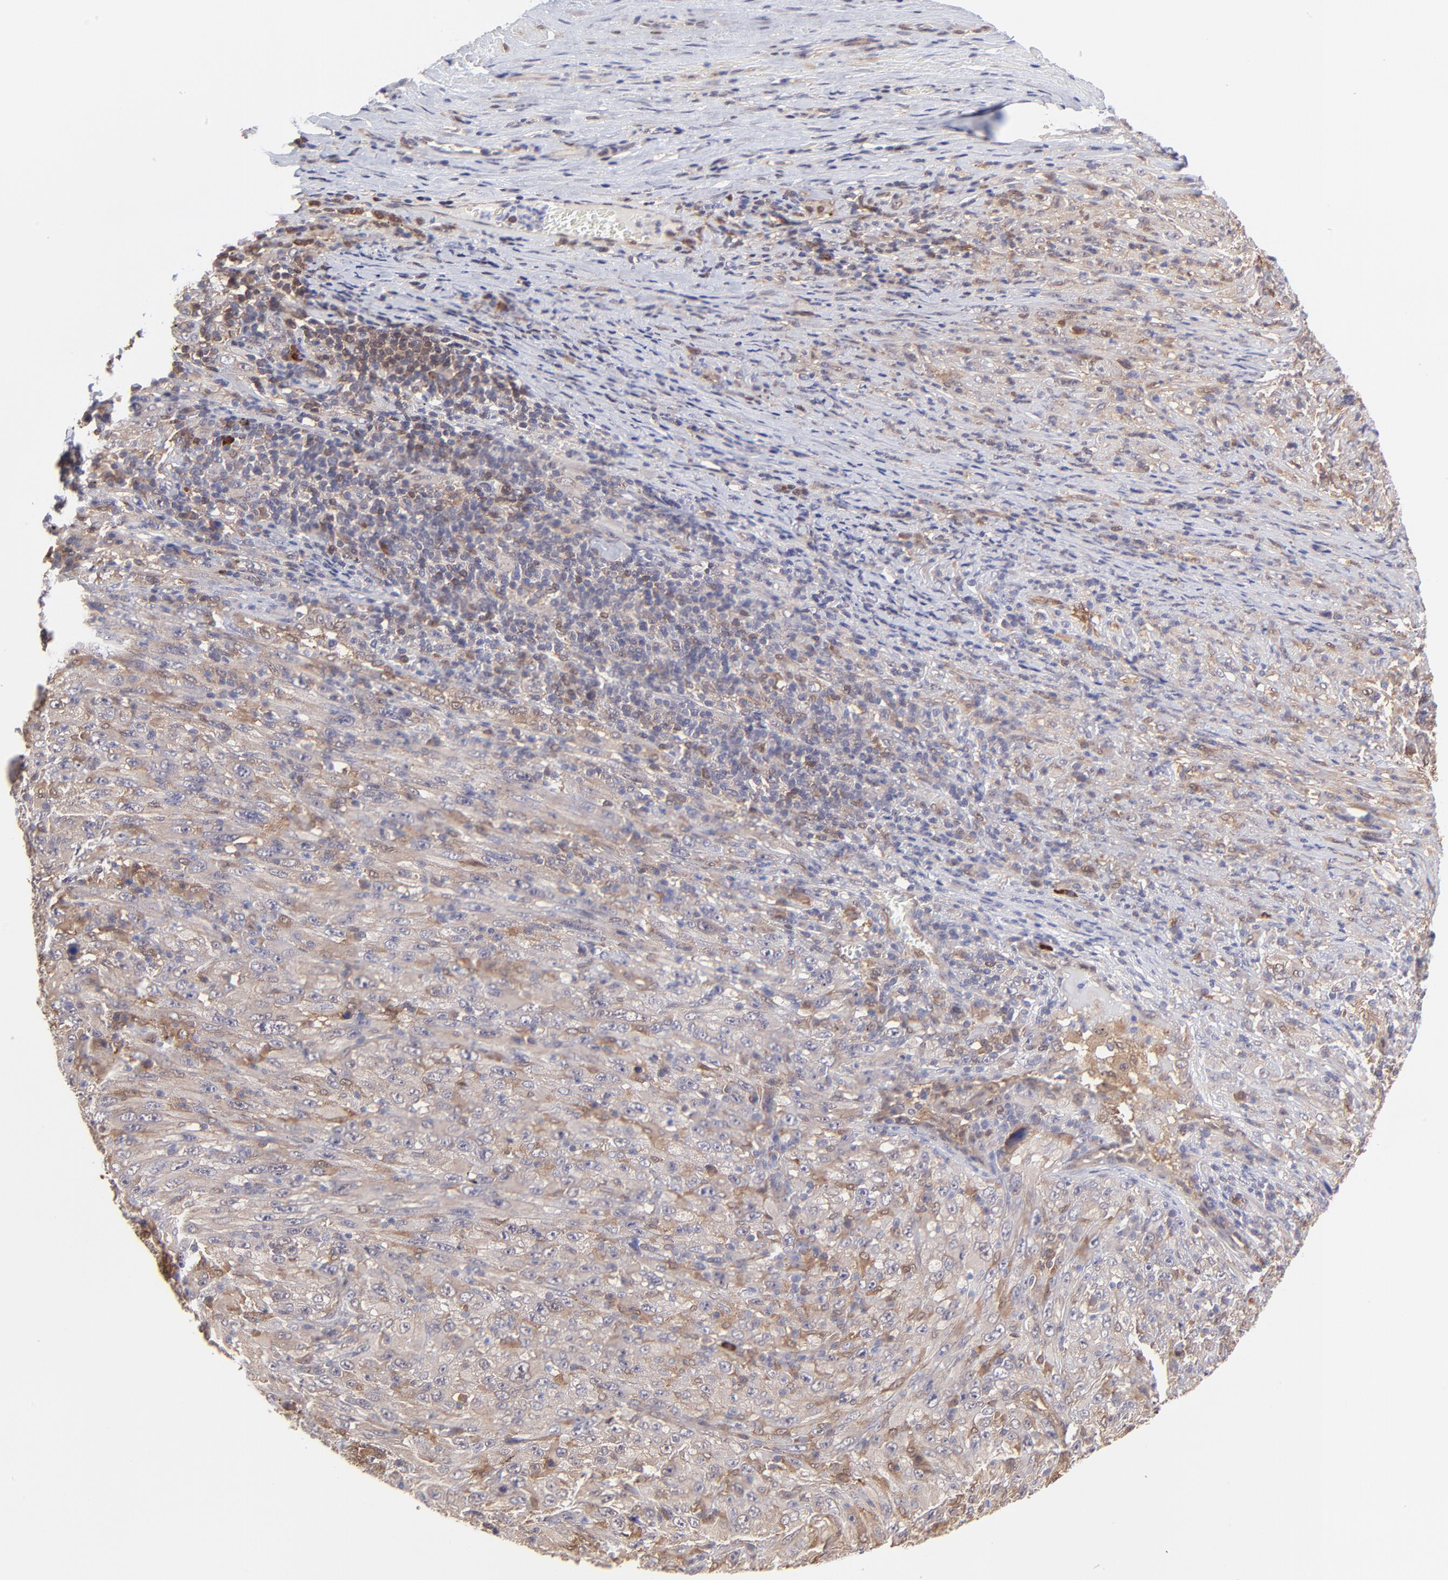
{"staining": {"intensity": "weak", "quantity": ">75%", "location": "cytoplasmic/membranous"}, "tissue": "melanoma", "cell_type": "Tumor cells", "image_type": "cancer", "snomed": [{"axis": "morphology", "description": "Malignant melanoma, Metastatic site"}, {"axis": "topography", "description": "Skin"}], "caption": "Weak cytoplasmic/membranous positivity is appreciated in approximately >75% of tumor cells in melanoma.", "gene": "HYAL1", "patient": {"sex": "female", "age": 56}}